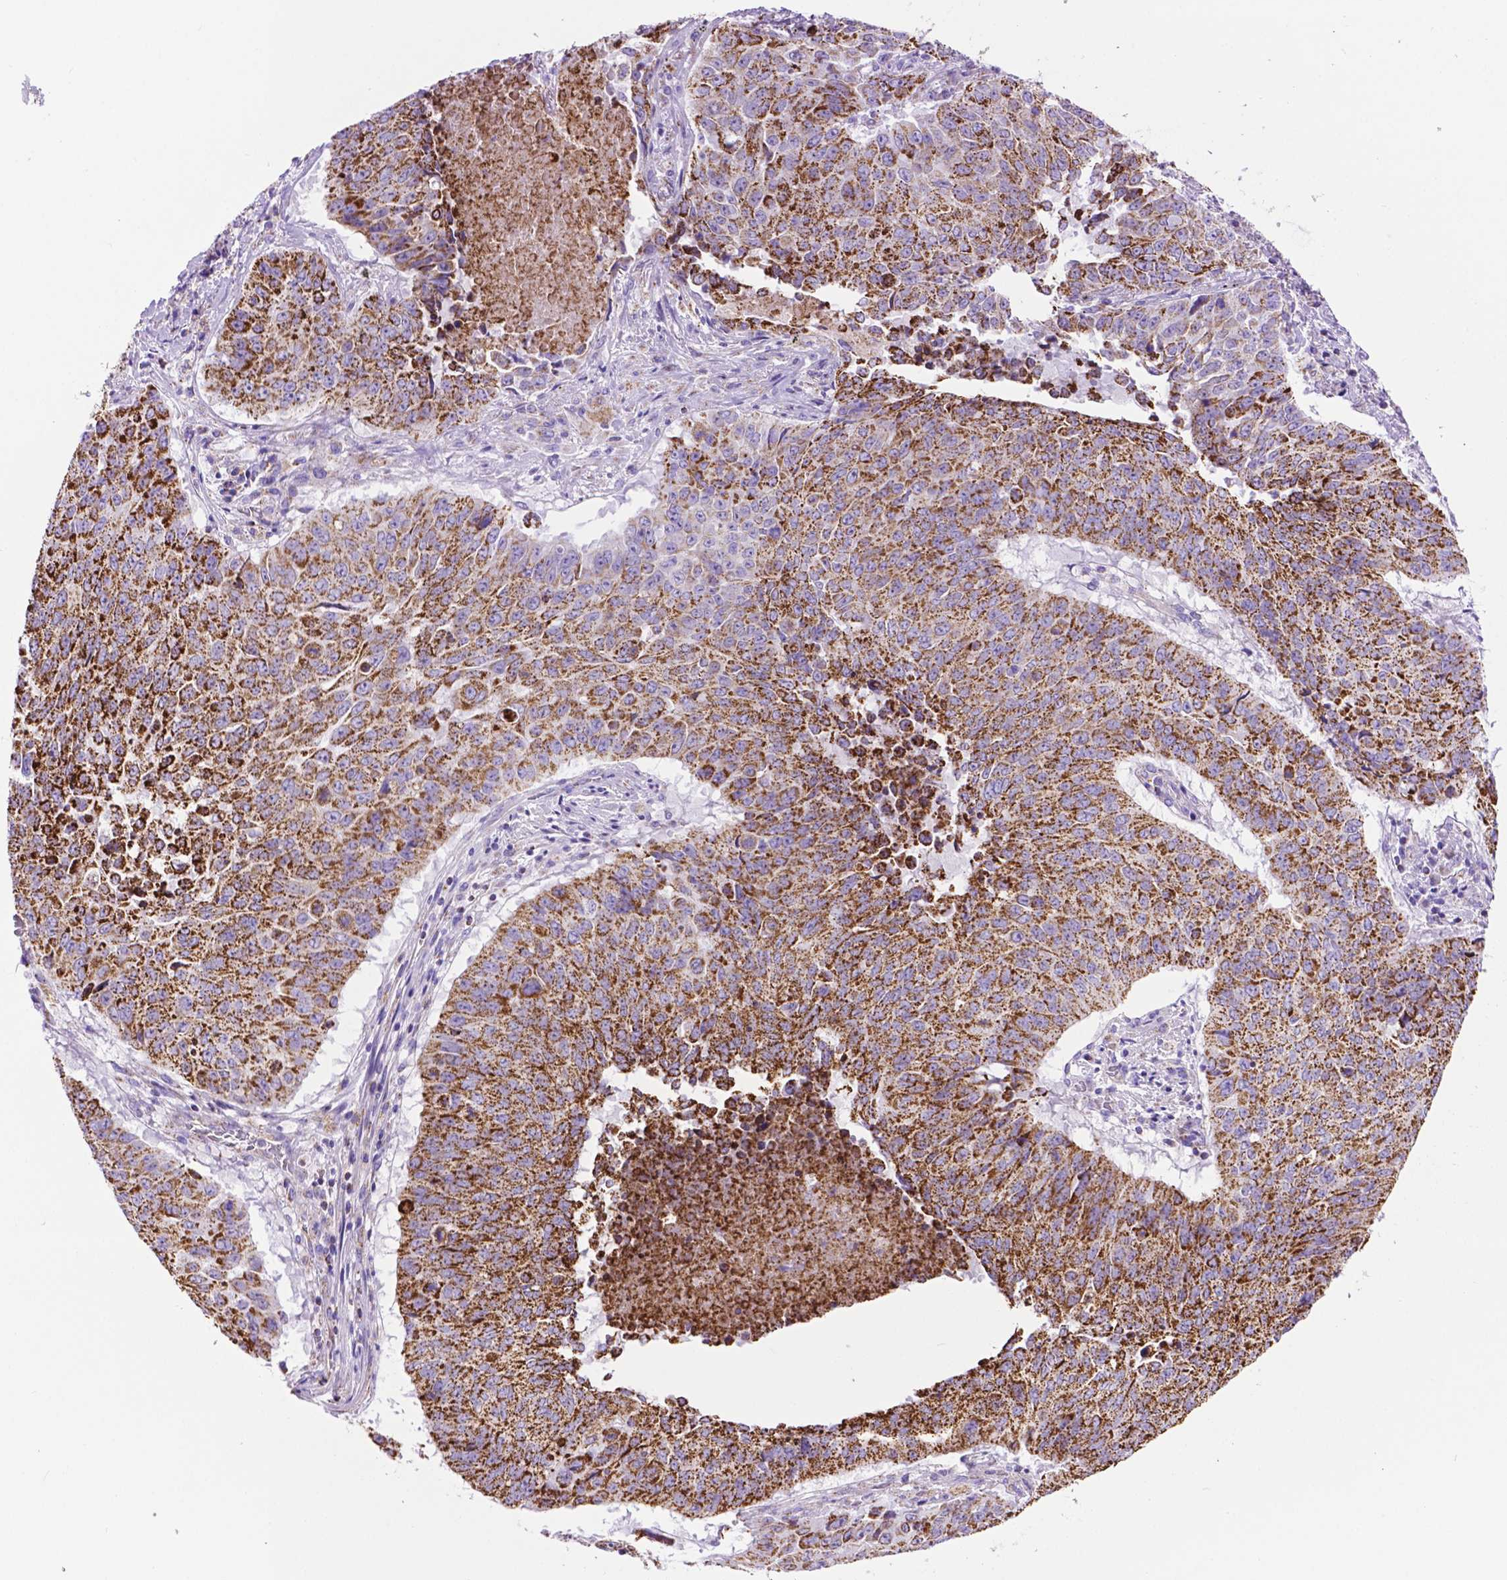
{"staining": {"intensity": "strong", "quantity": ">75%", "location": "cytoplasmic/membranous"}, "tissue": "lung cancer", "cell_type": "Tumor cells", "image_type": "cancer", "snomed": [{"axis": "morphology", "description": "Normal tissue, NOS"}, {"axis": "morphology", "description": "Squamous cell carcinoma, NOS"}, {"axis": "topography", "description": "Bronchus"}, {"axis": "topography", "description": "Lung"}], "caption": "Squamous cell carcinoma (lung) stained with IHC displays strong cytoplasmic/membranous expression in approximately >75% of tumor cells.", "gene": "GDPD5", "patient": {"sex": "male", "age": 64}}